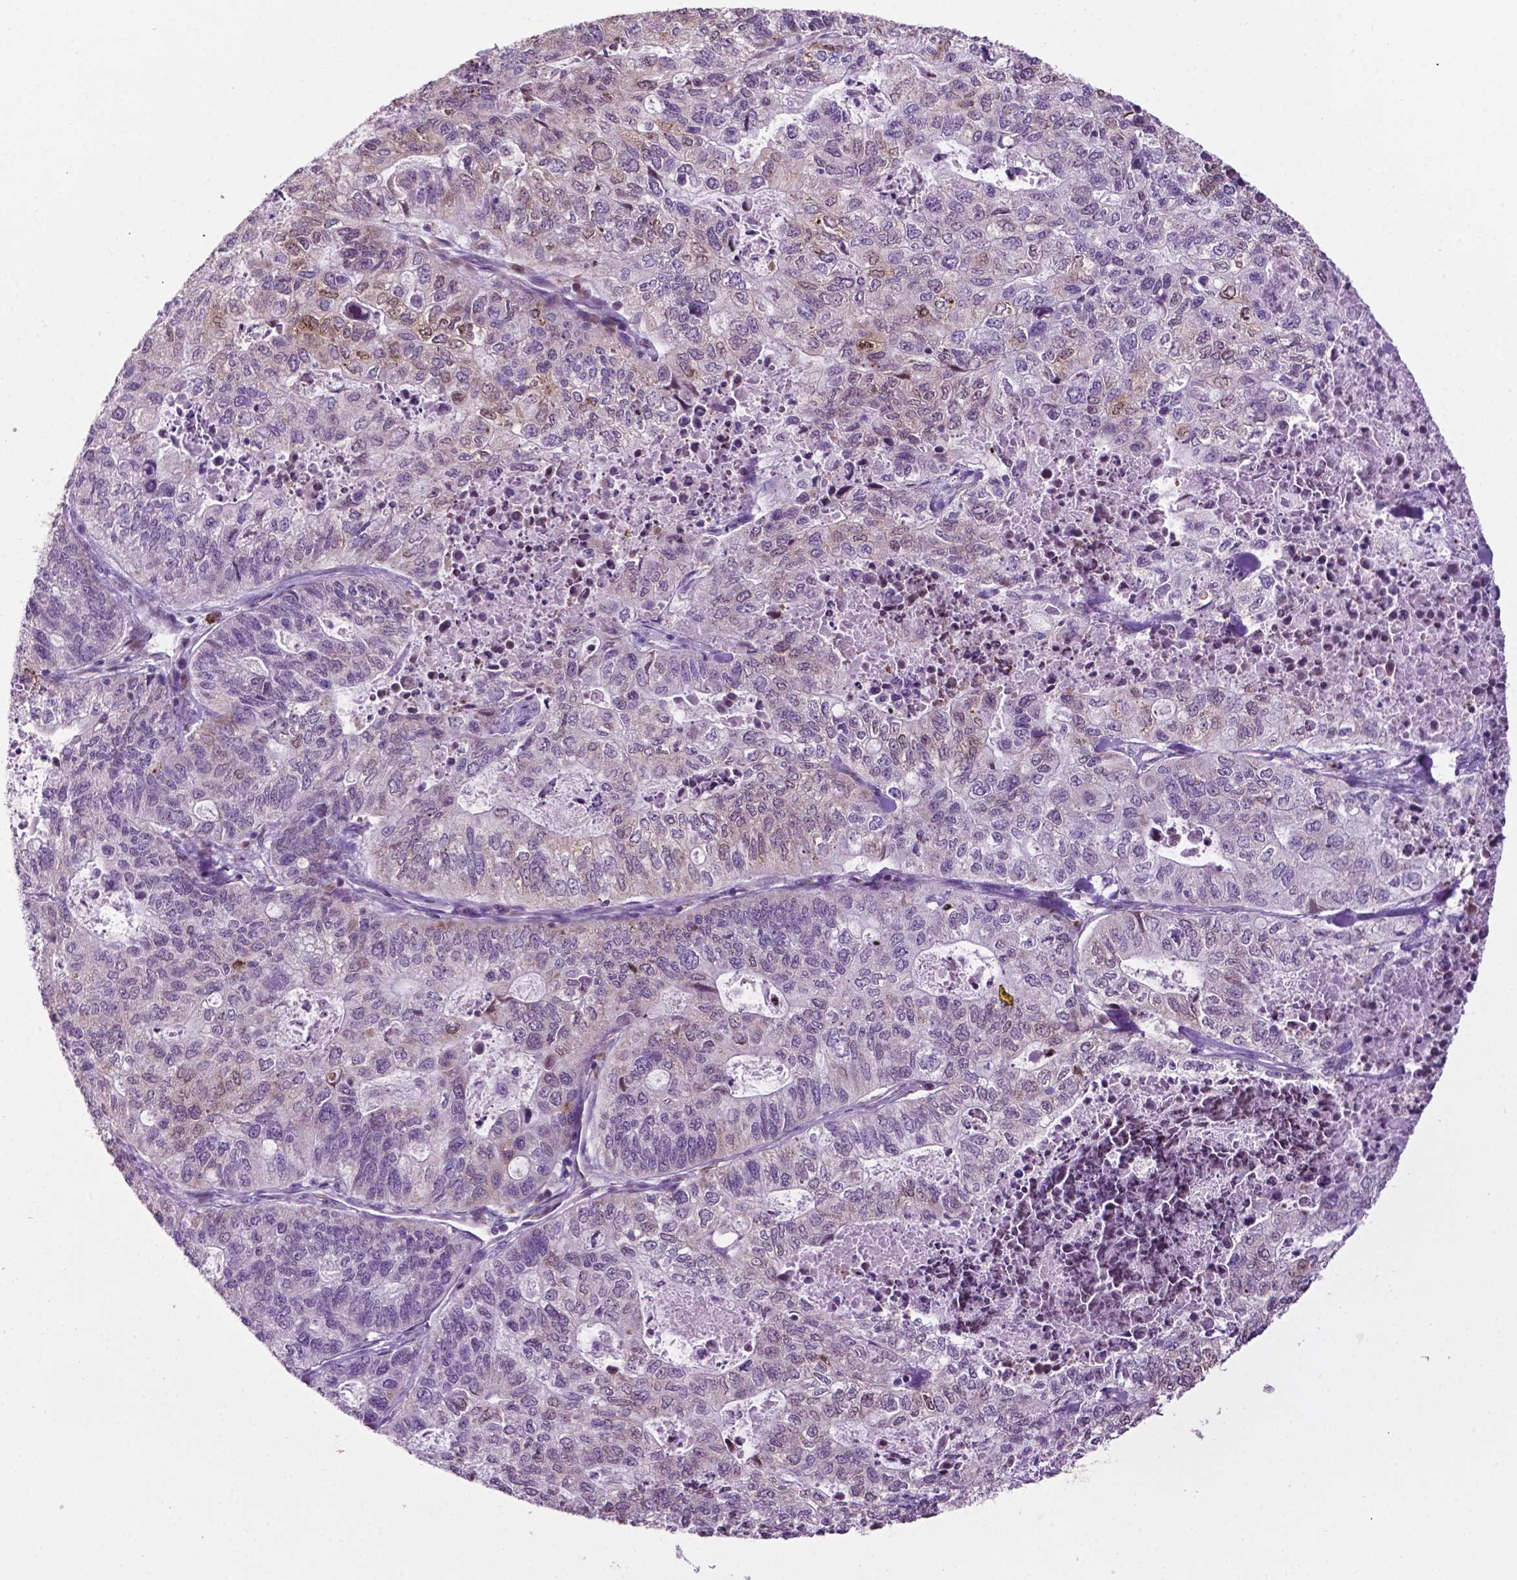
{"staining": {"intensity": "weak", "quantity": "<25%", "location": "cytoplasmic/membranous"}, "tissue": "stomach cancer", "cell_type": "Tumor cells", "image_type": "cancer", "snomed": [{"axis": "morphology", "description": "Adenocarcinoma, NOS"}, {"axis": "topography", "description": "Stomach, upper"}], "caption": "High magnification brightfield microscopy of stomach adenocarcinoma stained with DAB (3,3'-diaminobenzidine) (brown) and counterstained with hematoxylin (blue): tumor cells show no significant expression.", "gene": "PHGR1", "patient": {"sex": "female", "age": 67}}